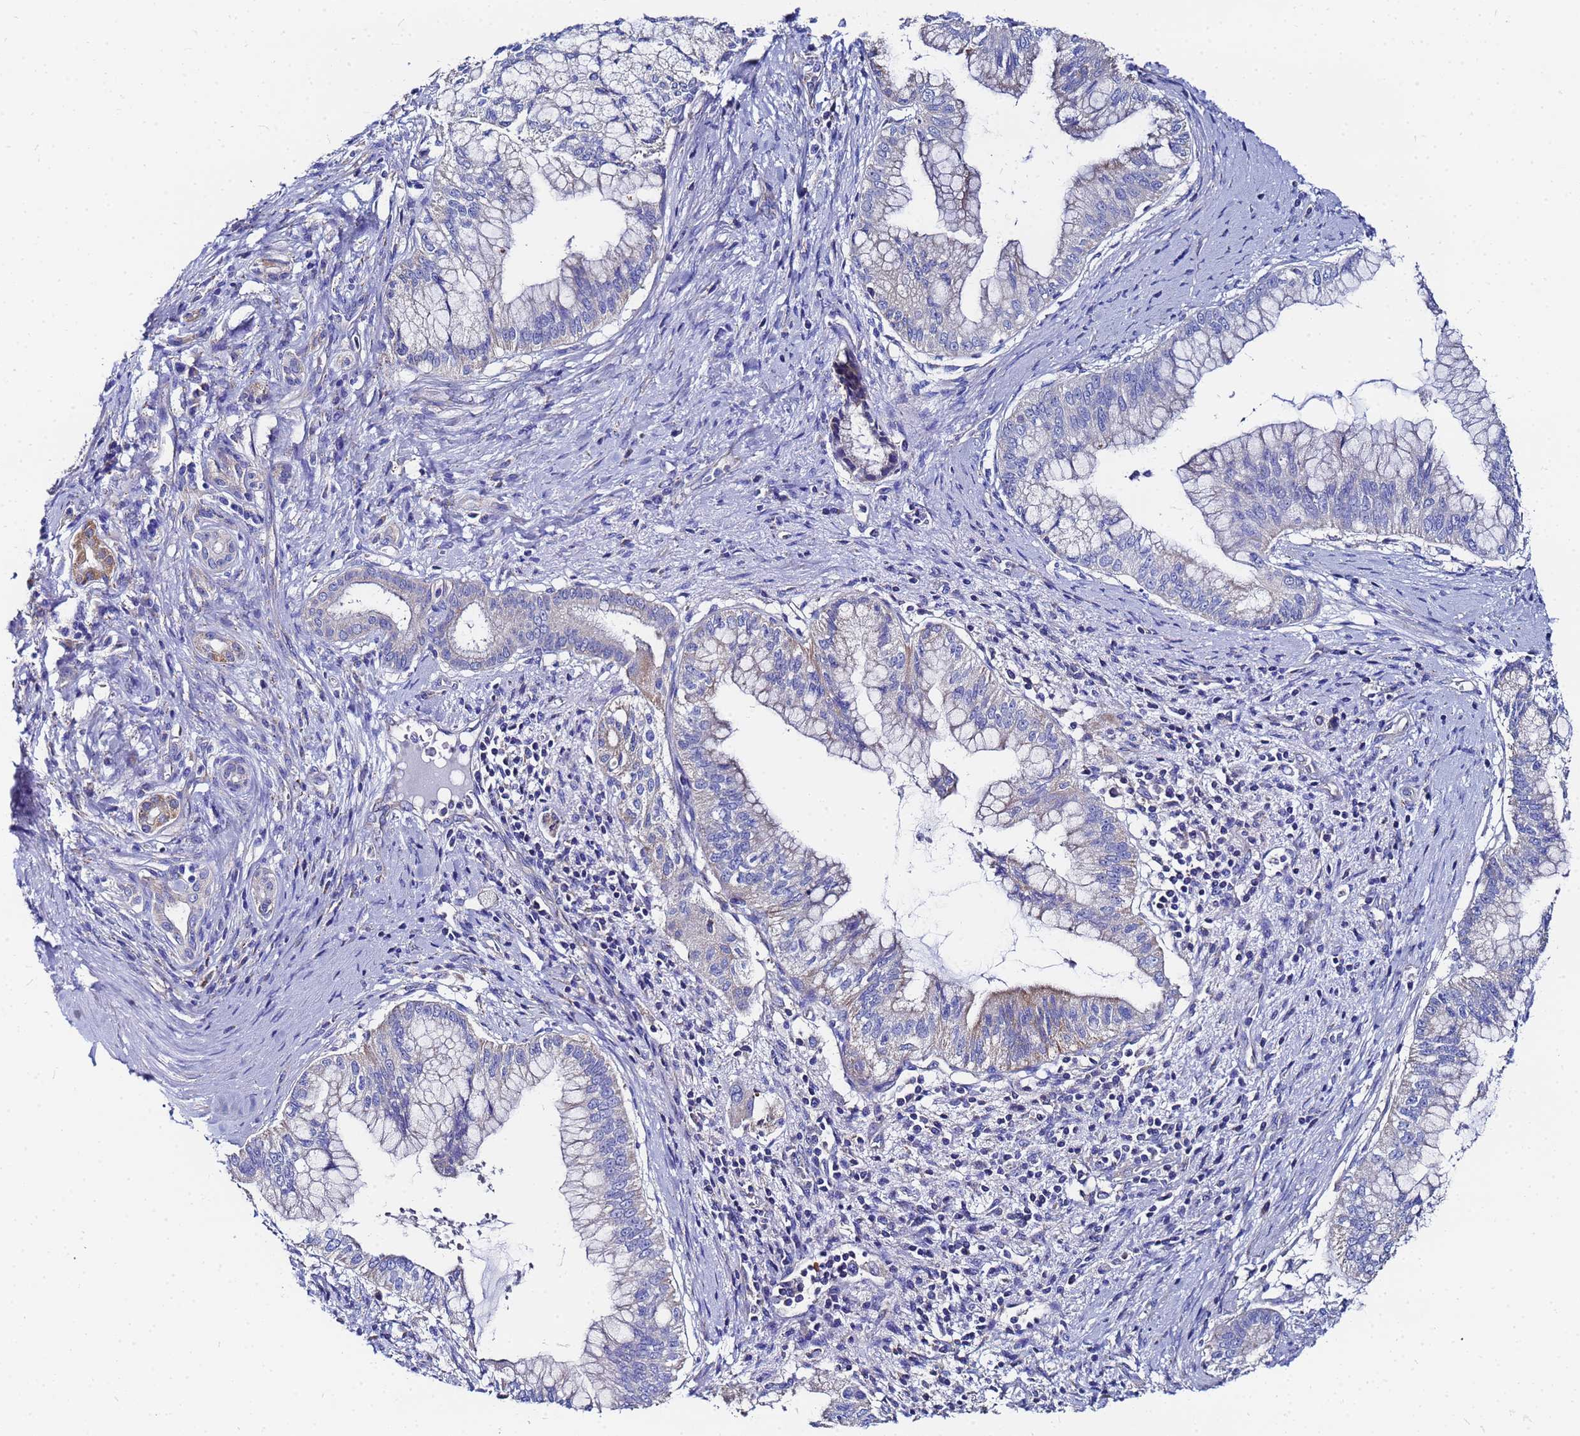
{"staining": {"intensity": "weak", "quantity": "<25%", "location": "cytoplasmic/membranous"}, "tissue": "pancreatic cancer", "cell_type": "Tumor cells", "image_type": "cancer", "snomed": [{"axis": "morphology", "description": "Adenocarcinoma, NOS"}, {"axis": "topography", "description": "Pancreas"}], "caption": "Tumor cells show no significant positivity in pancreatic cancer (adenocarcinoma).", "gene": "FAHD2A", "patient": {"sex": "male", "age": 46}}